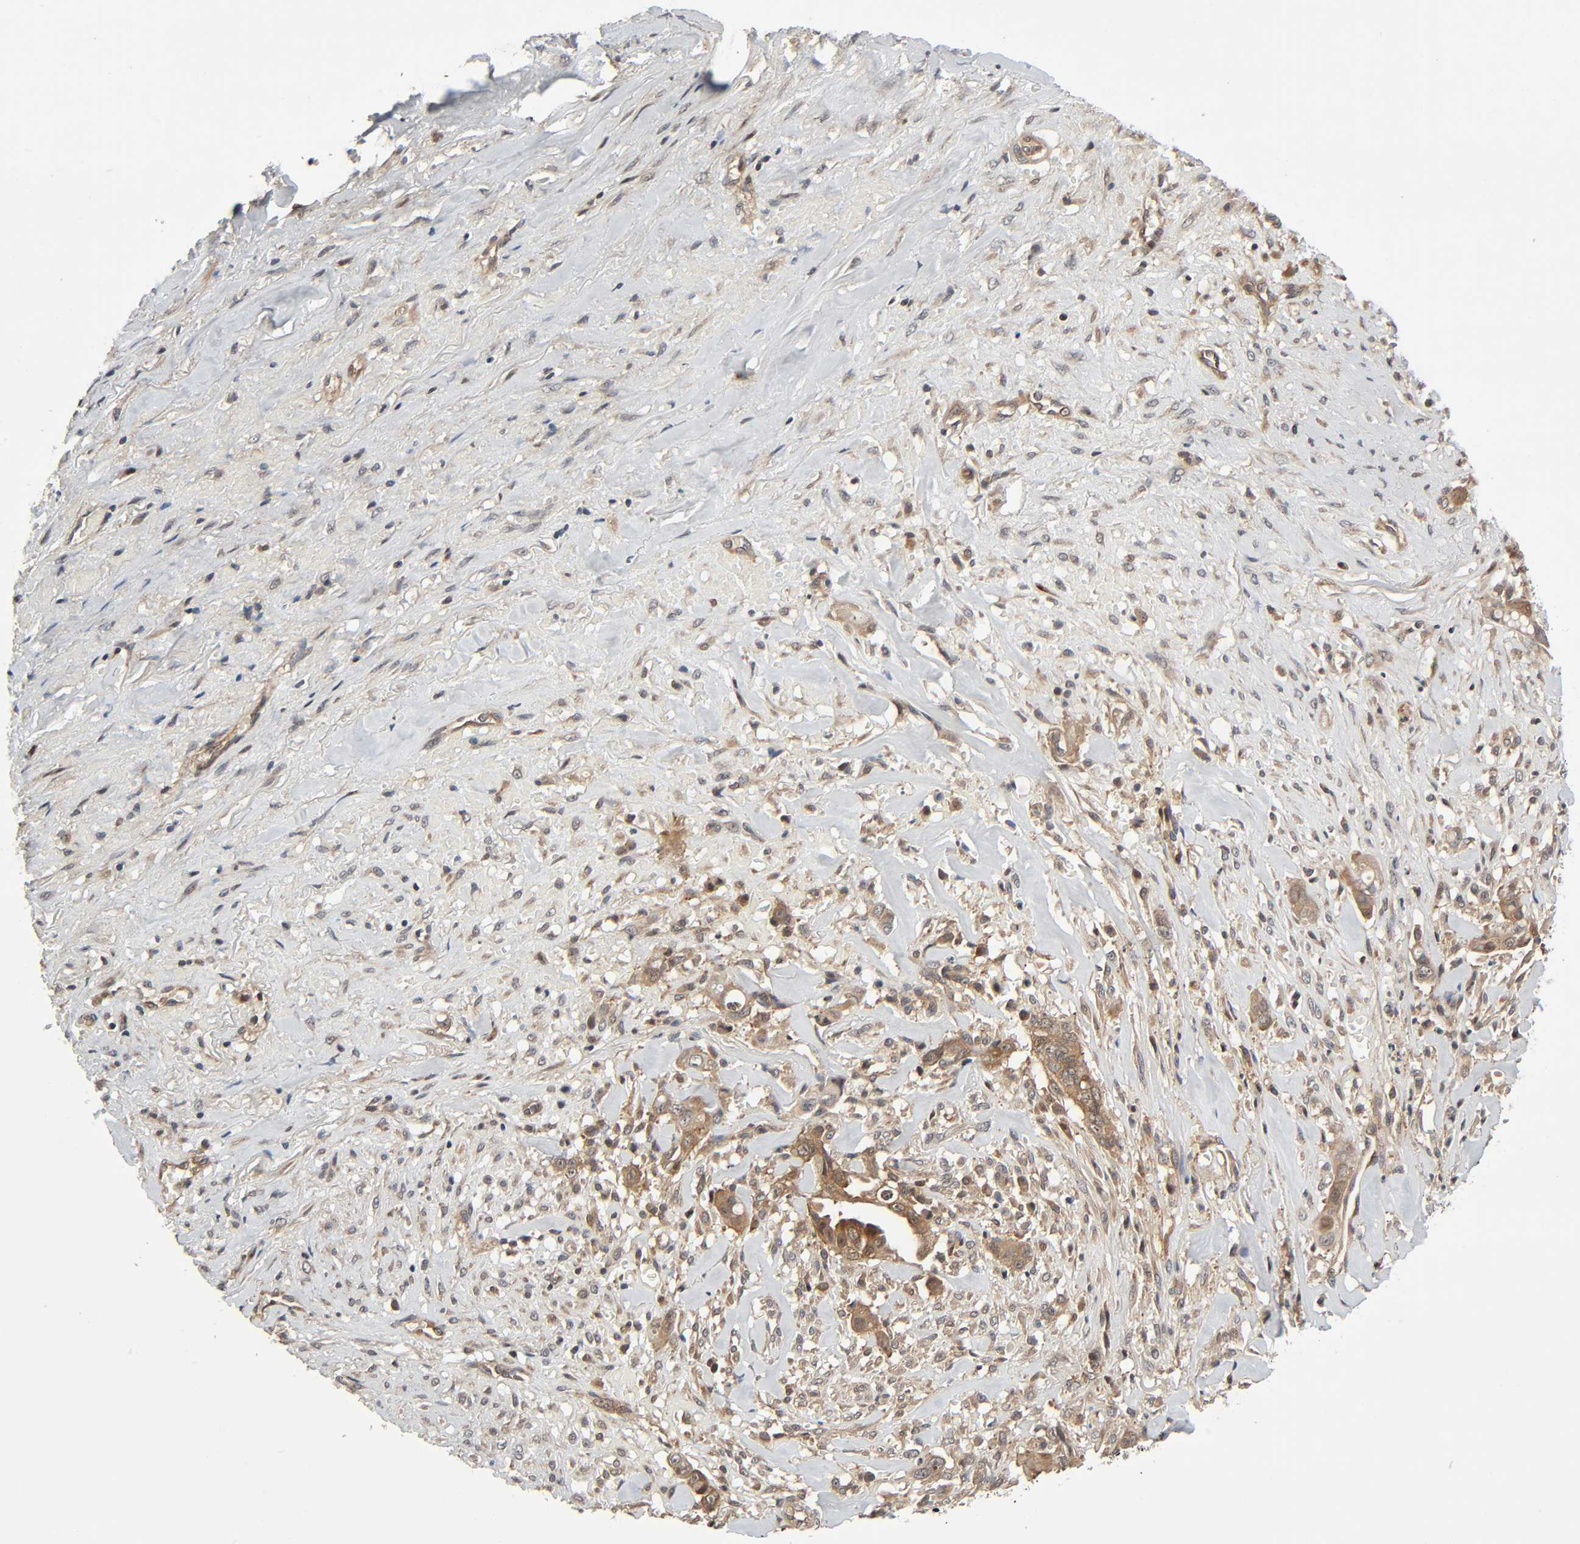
{"staining": {"intensity": "moderate", "quantity": ">75%", "location": "cytoplasmic/membranous"}, "tissue": "liver cancer", "cell_type": "Tumor cells", "image_type": "cancer", "snomed": [{"axis": "morphology", "description": "Cholangiocarcinoma"}, {"axis": "topography", "description": "Liver"}], "caption": "Cholangiocarcinoma (liver) was stained to show a protein in brown. There is medium levels of moderate cytoplasmic/membranous staining in about >75% of tumor cells. (DAB = brown stain, brightfield microscopy at high magnification).", "gene": "PPP2R1B", "patient": {"sex": "female", "age": 70}}